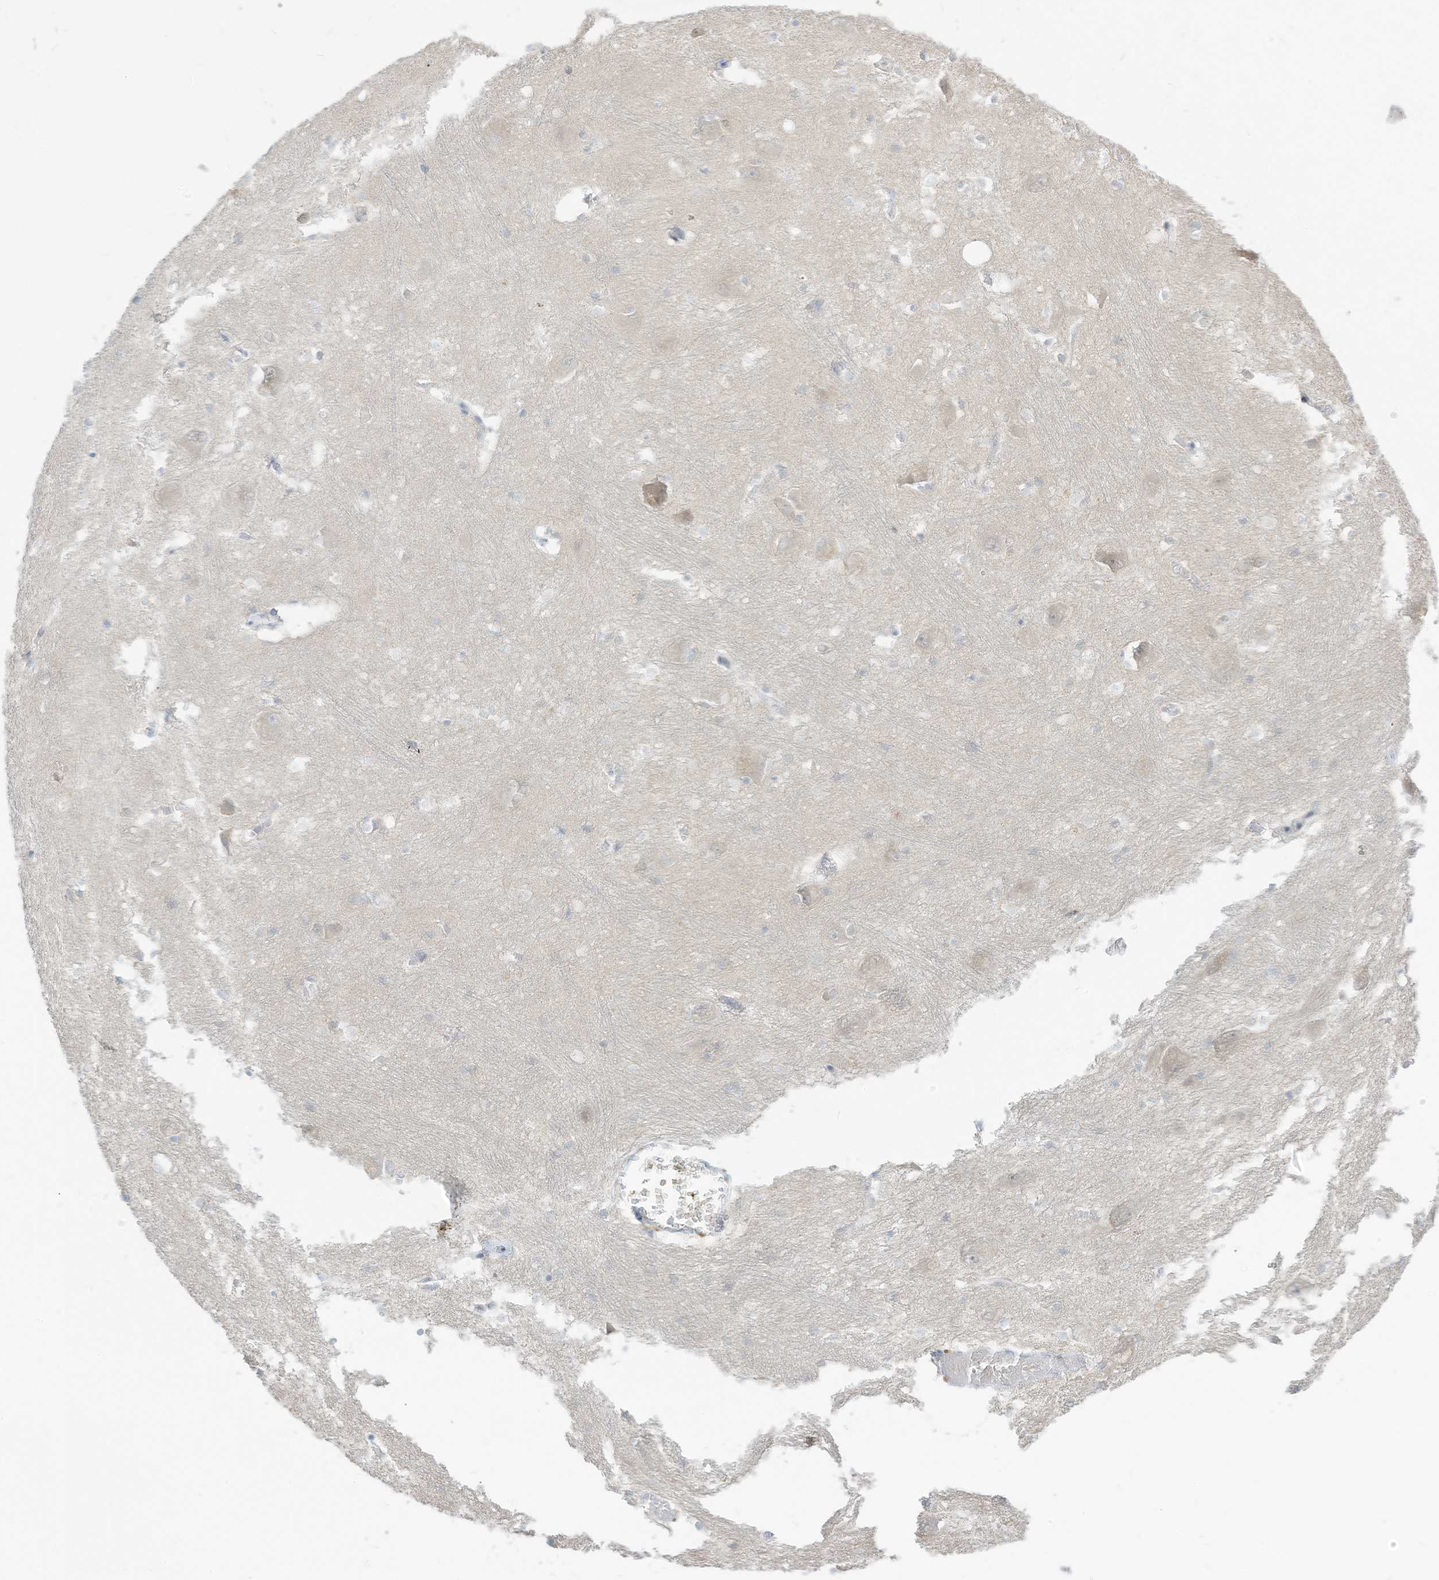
{"staining": {"intensity": "negative", "quantity": "none", "location": "none"}, "tissue": "caudate", "cell_type": "Glial cells", "image_type": "normal", "snomed": [{"axis": "morphology", "description": "Normal tissue, NOS"}, {"axis": "topography", "description": "Lateral ventricle wall"}], "caption": "Caudate stained for a protein using immunohistochemistry exhibits no staining glial cells.", "gene": "ASPRV1", "patient": {"sex": "male", "age": 37}}